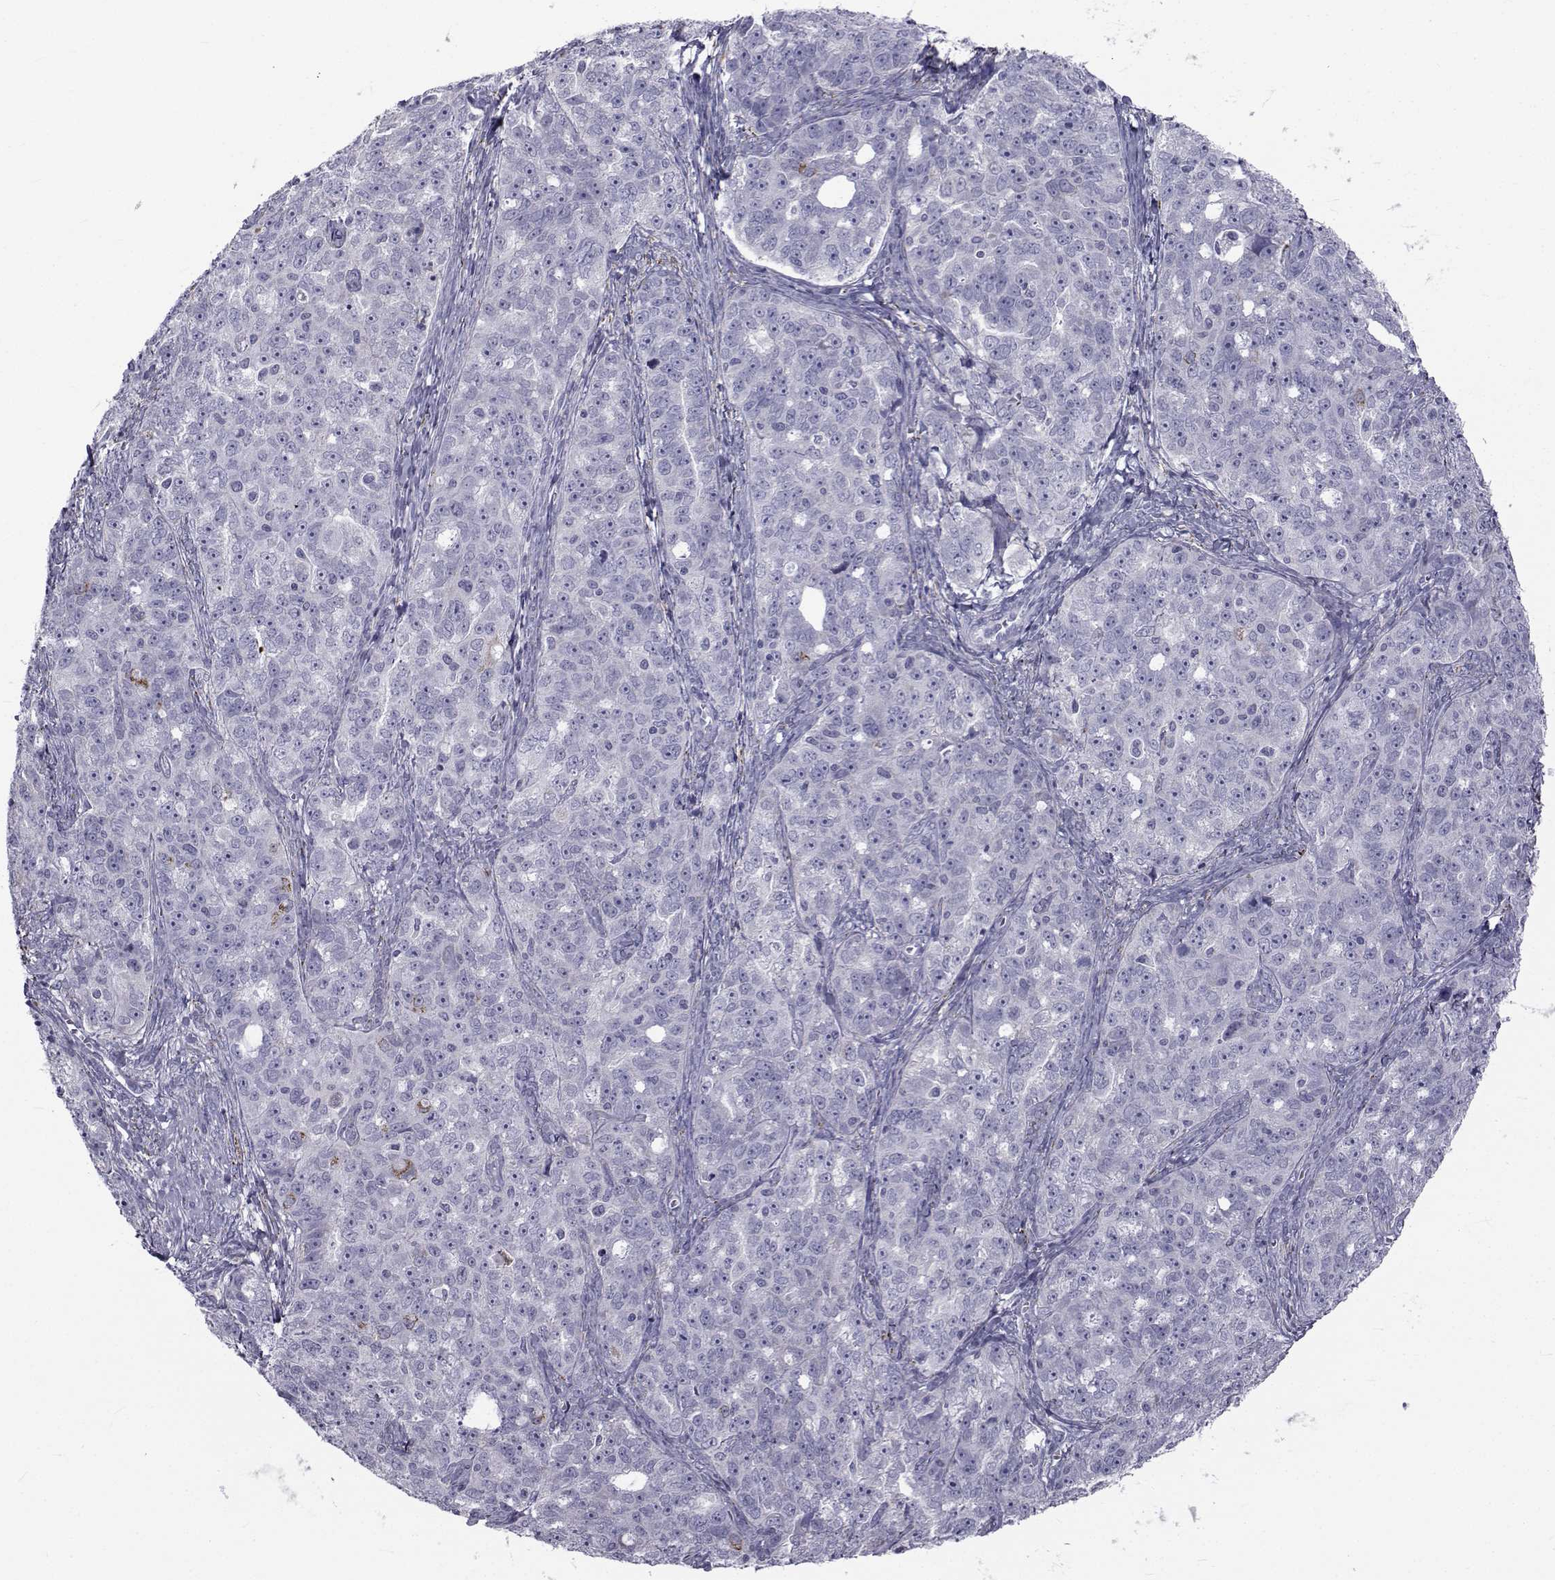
{"staining": {"intensity": "negative", "quantity": "none", "location": "none"}, "tissue": "ovarian cancer", "cell_type": "Tumor cells", "image_type": "cancer", "snomed": [{"axis": "morphology", "description": "Cystadenocarcinoma, serous, NOS"}, {"axis": "topography", "description": "Ovary"}], "caption": "Tumor cells are negative for brown protein staining in ovarian serous cystadenocarcinoma.", "gene": "FDXR", "patient": {"sex": "female", "age": 51}}